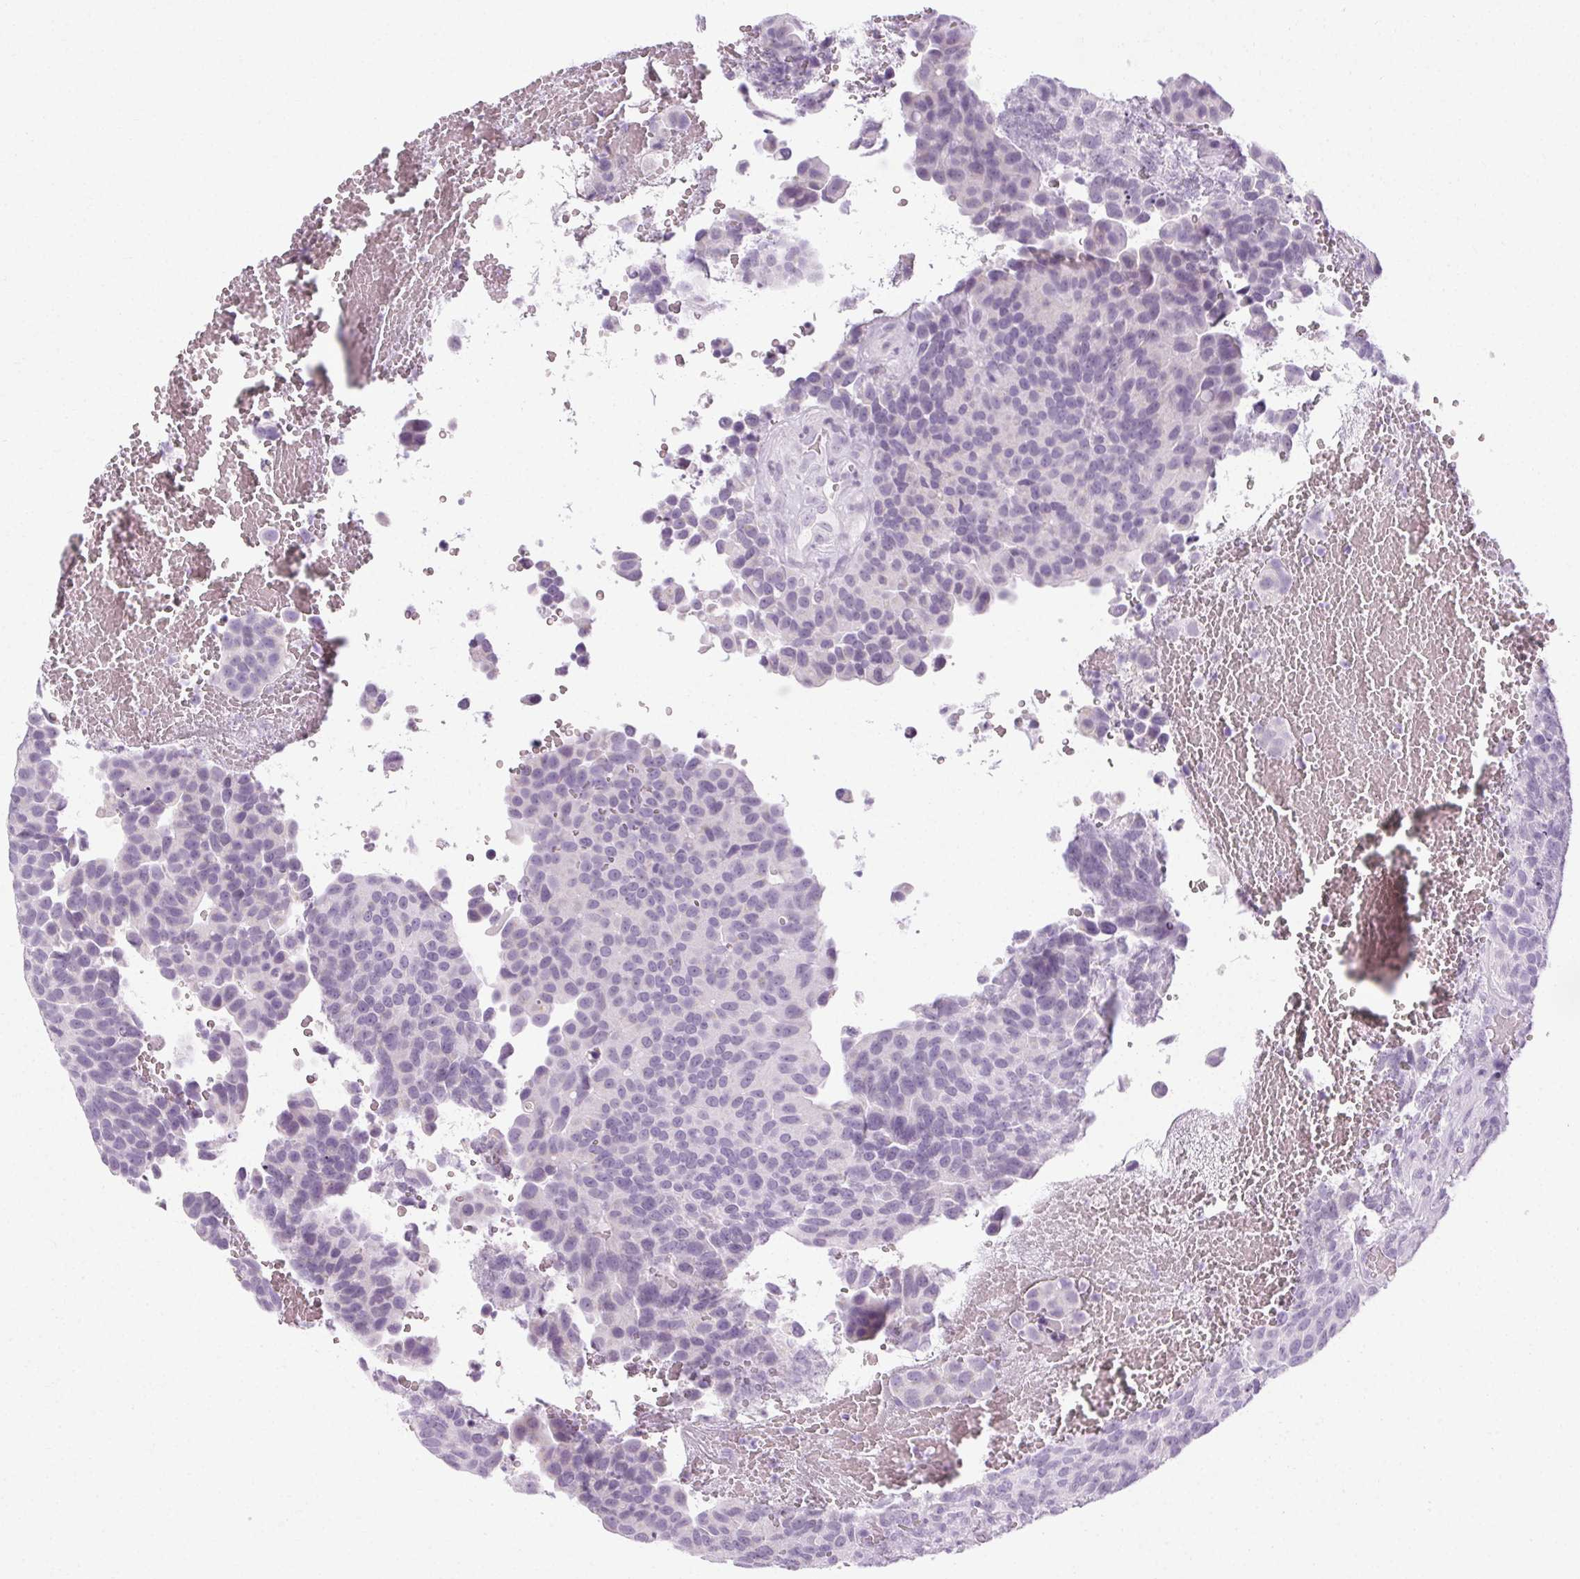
{"staining": {"intensity": "negative", "quantity": "none", "location": "none"}, "tissue": "urothelial cancer", "cell_type": "Tumor cells", "image_type": "cancer", "snomed": [{"axis": "morphology", "description": "Urothelial carcinoma, Low grade"}, {"axis": "topography", "description": "Urinary bladder"}], "caption": "DAB immunohistochemical staining of urothelial cancer exhibits no significant positivity in tumor cells. (DAB immunohistochemistry with hematoxylin counter stain).", "gene": "POMC", "patient": {"sex": "male", "age": 76}}